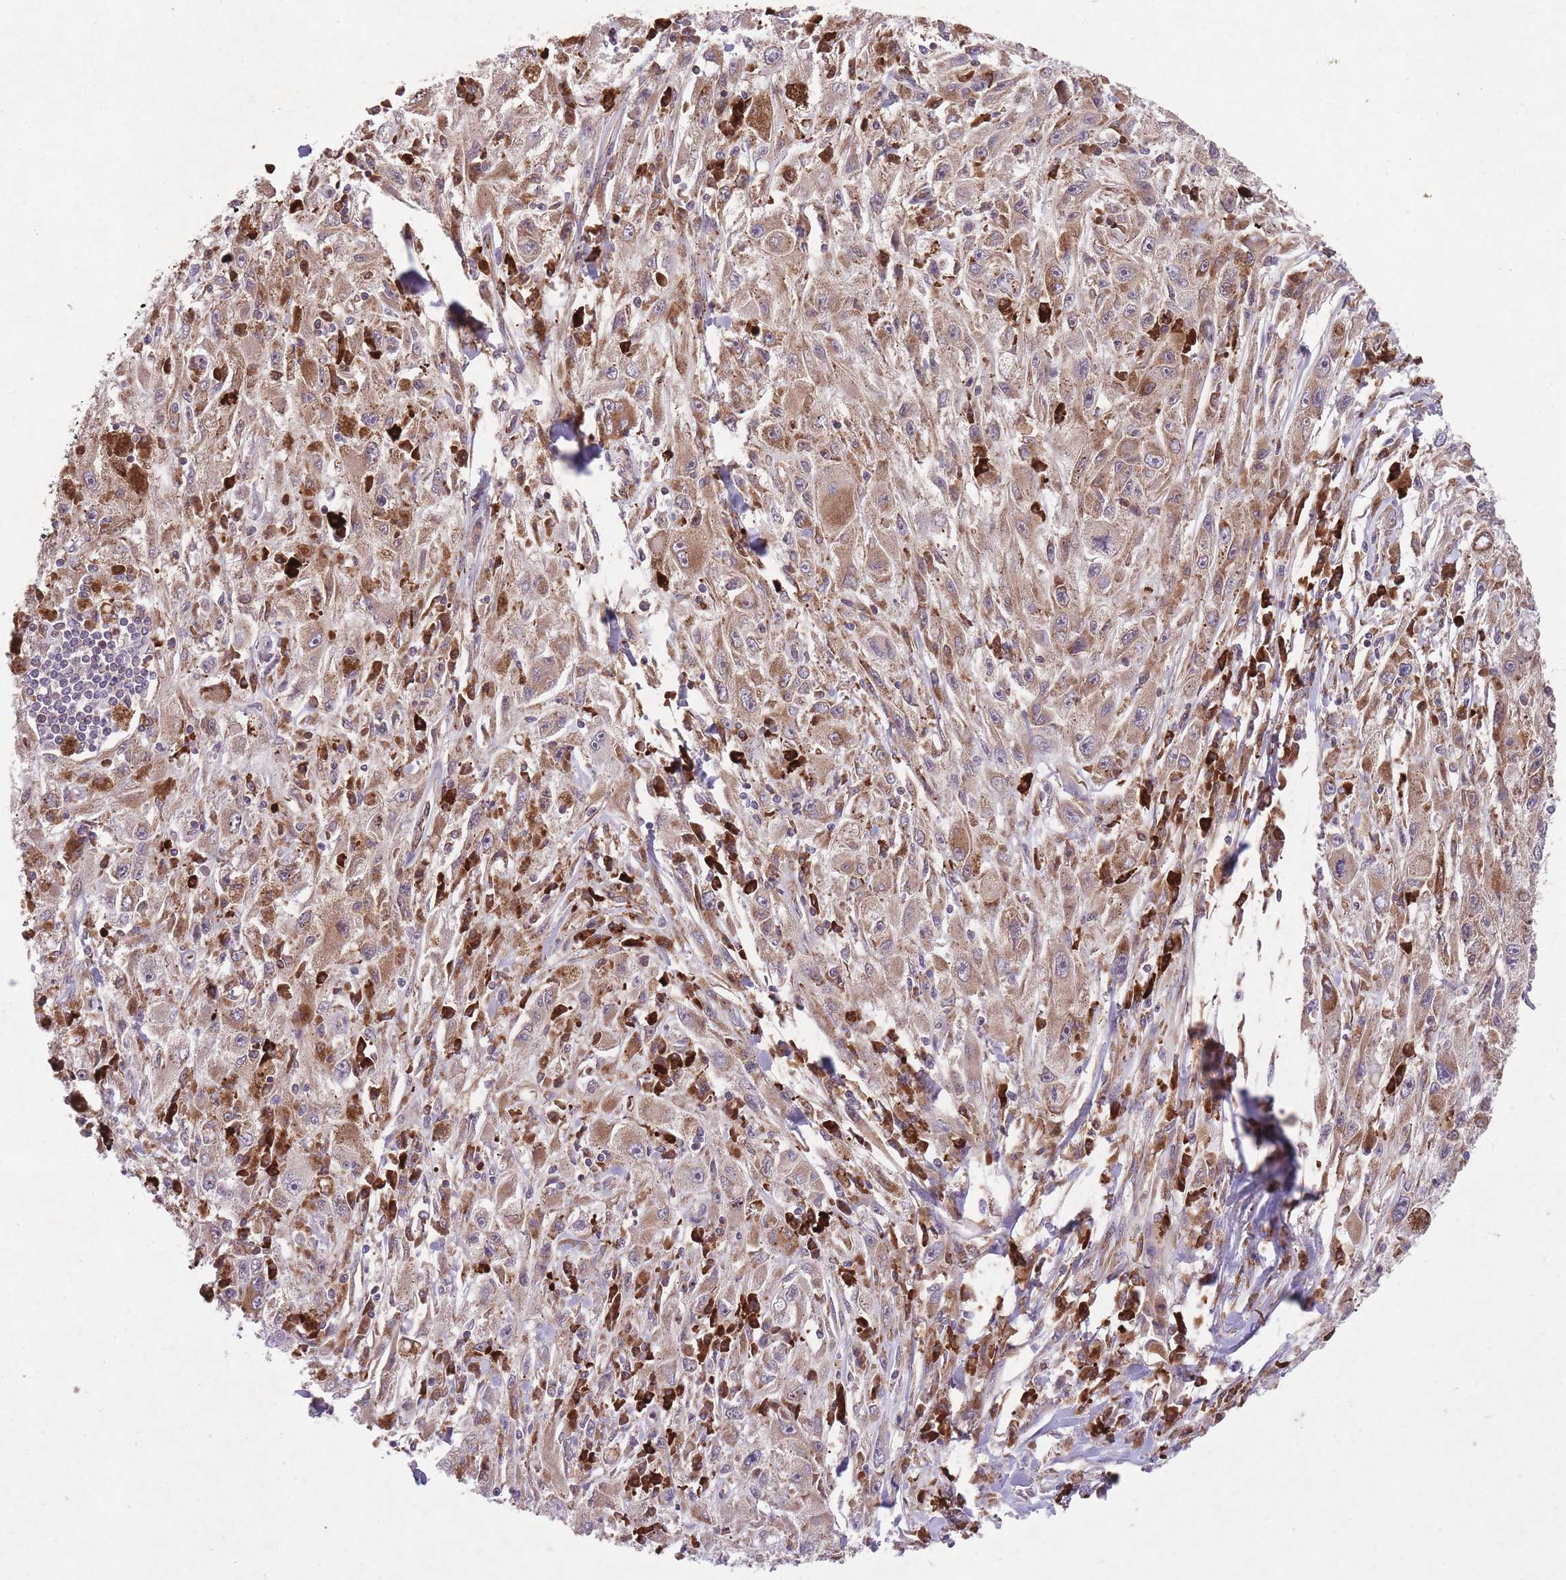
{"staining": {"intensity": "moderate", "quantity": ">75%", "location": "cytoplasmic/membranous"}, "tissue": "melanoma", "cell_type": "Tumor cells", "image_type": "cancer", "snomed": [{"axis": "morphology", "description": "Malignant melanoma, Metastatic site"}, {"axis": "topography", "description": "Skin"}], "caption": "Melanoma was stained to show a protein in brown. There is medium levels of moderate cytoplasmic/membranous expression in about >75% of tumor cells.", "gene": "TTLL3", "patient": {"sex": "male", "age": 53}}